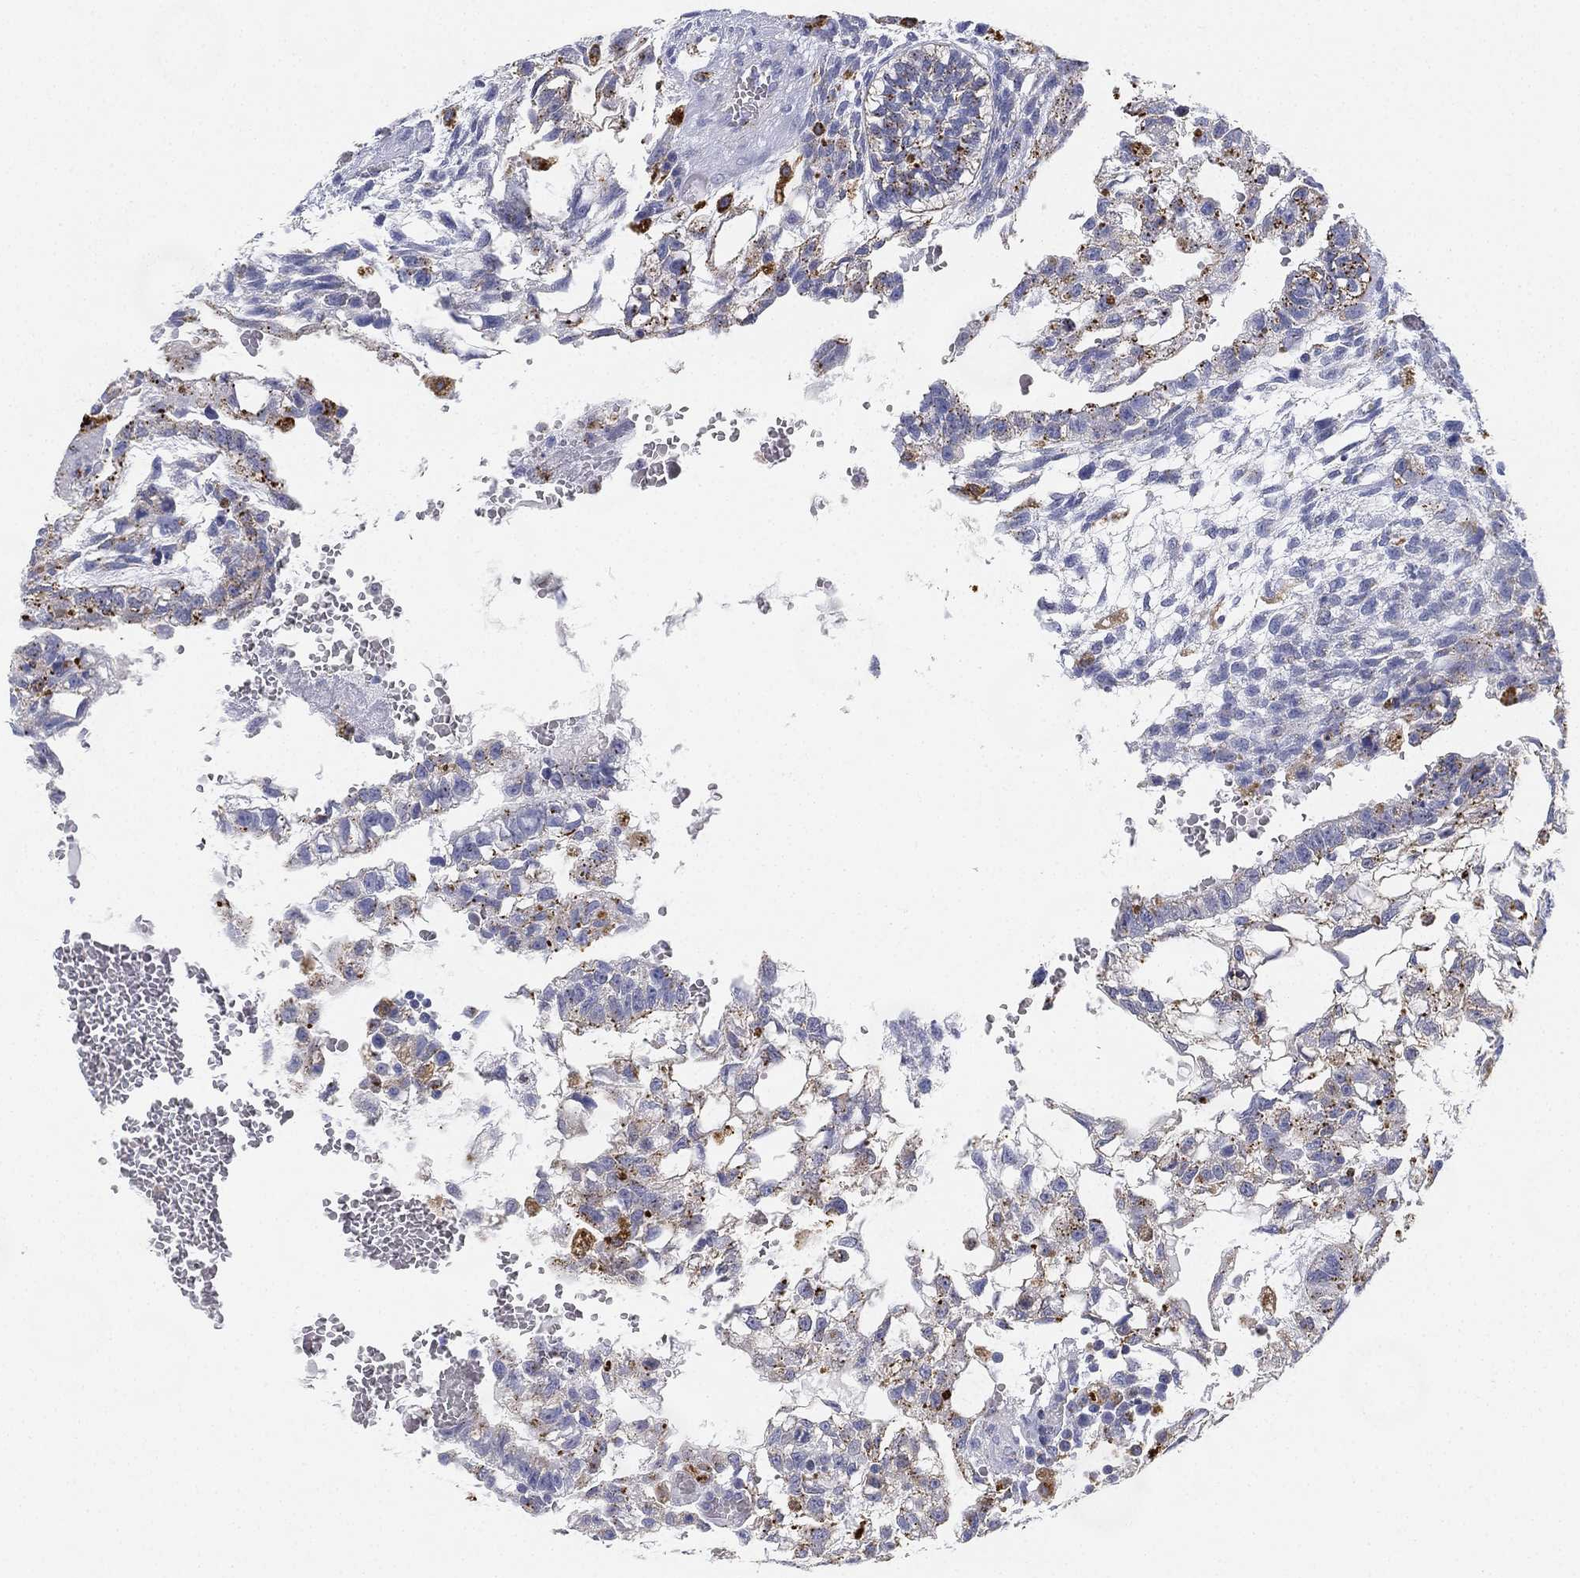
{"staining": {"intensity": "moderate", "quantity": "<25%", "location": "cytoplasmic/membranous"}, "tissue": "testis cancer", "cell_type": "Tumor cells", "image_type": "cancer", "snomed": [{"axis": "morphology", "description": "Carcinoma, Embryonal, NOS"}, {"axis": "topography", "description": "Testis"}], "caption": "The immunohistochemical stain labels moderate cytoplasmic/membranous staining in tumor cells of testis cancer (embryonal carcinoma) tissue. Nuclei are stained in blue.", "gene": "NPC2", "patient": {"sex": "male", "age": 32}}